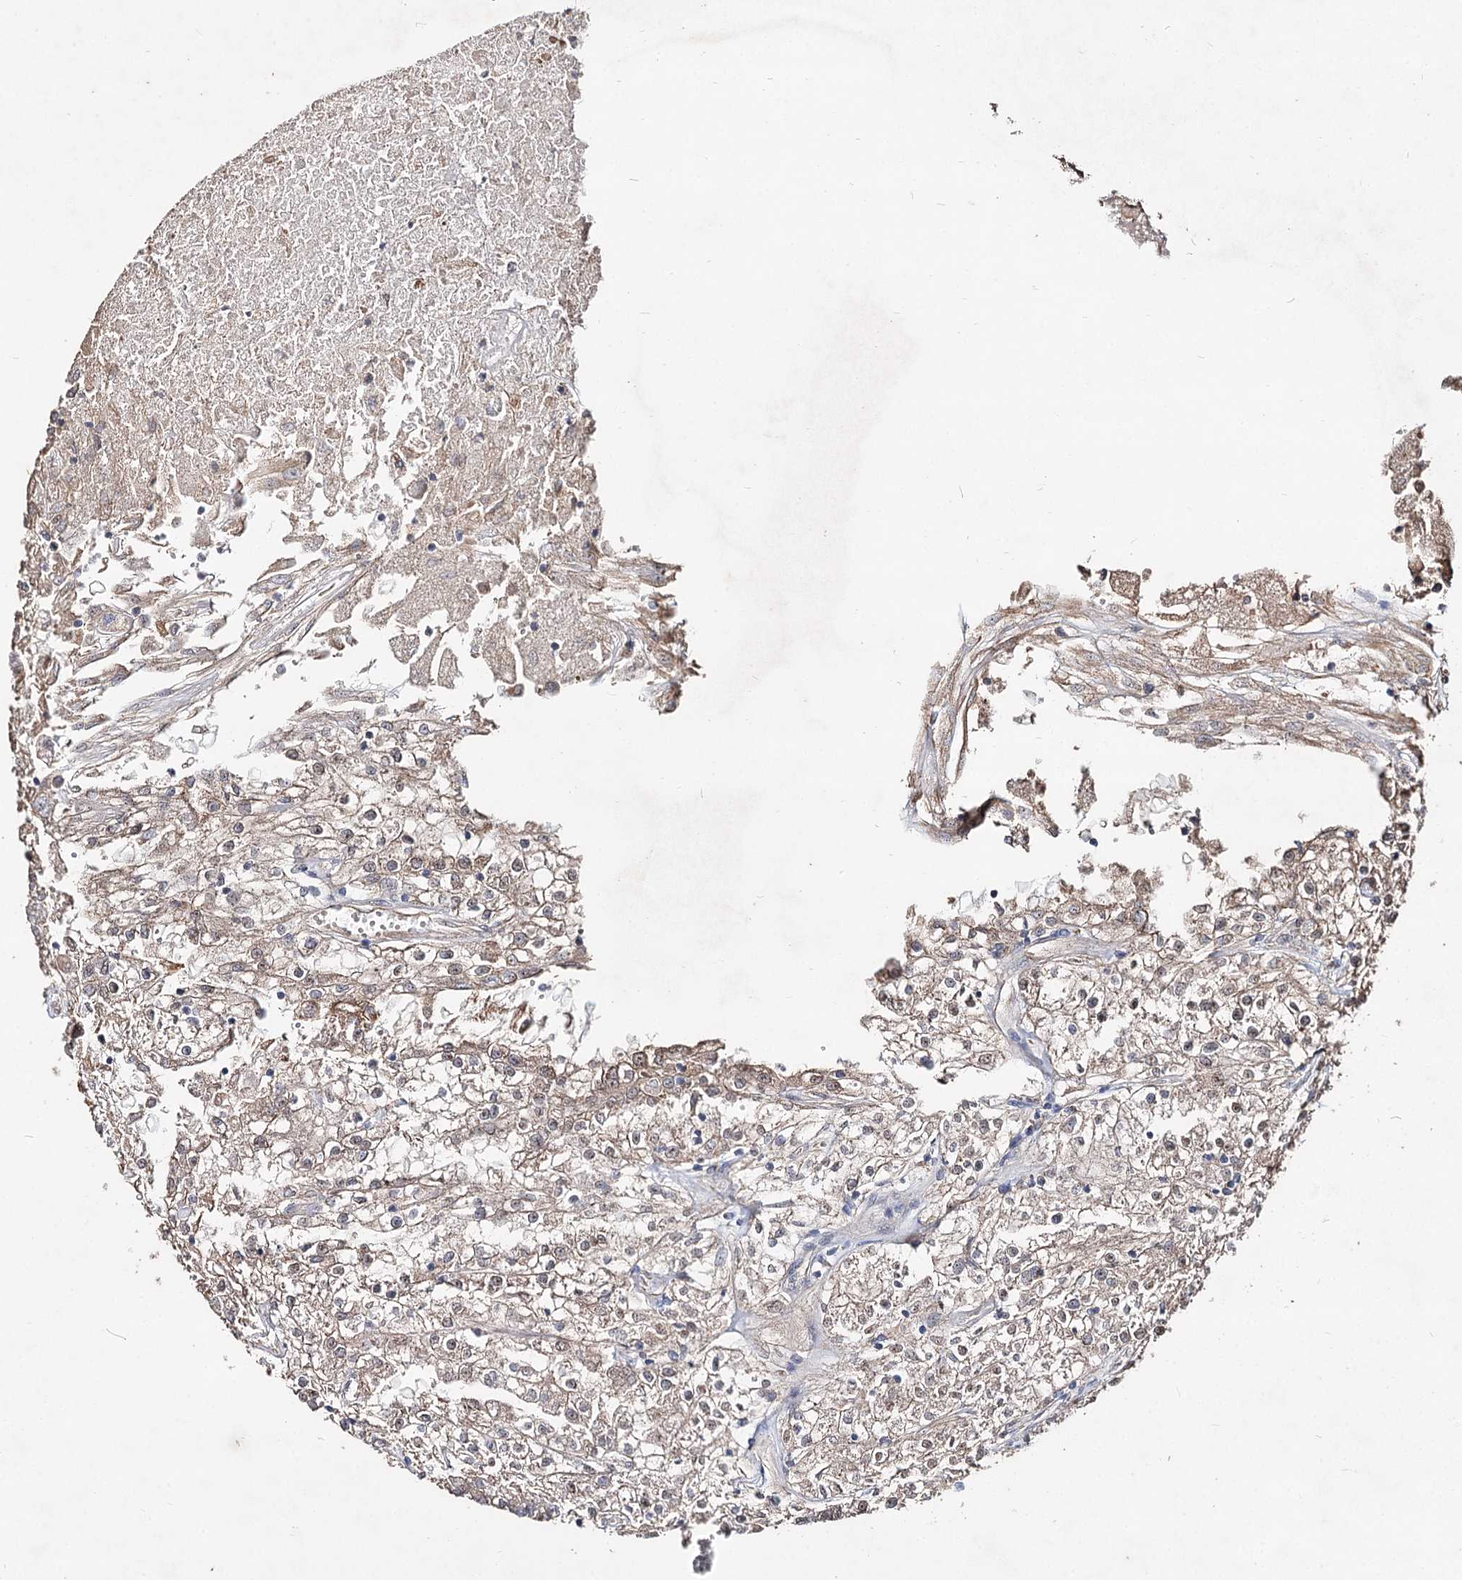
{"staining": {"intensity": "weak", "quantity": "<25%", "location": "cytoplasmic/membranous"}, "tissue": "renal cancer", "cell_type": "Tumor cells", "image_type": "cancer", "snomed": [{"axis": "morphology", "description": "Adenocarcinoma, NOS"}, {"axis": "topography", "description": "Kidney"}], "caption": "There is no significant positivity in tumor cells of renal cancer (adenocarcinoma).", "gene": "SPART", "patient": {"sex": "female", "age": 52}}